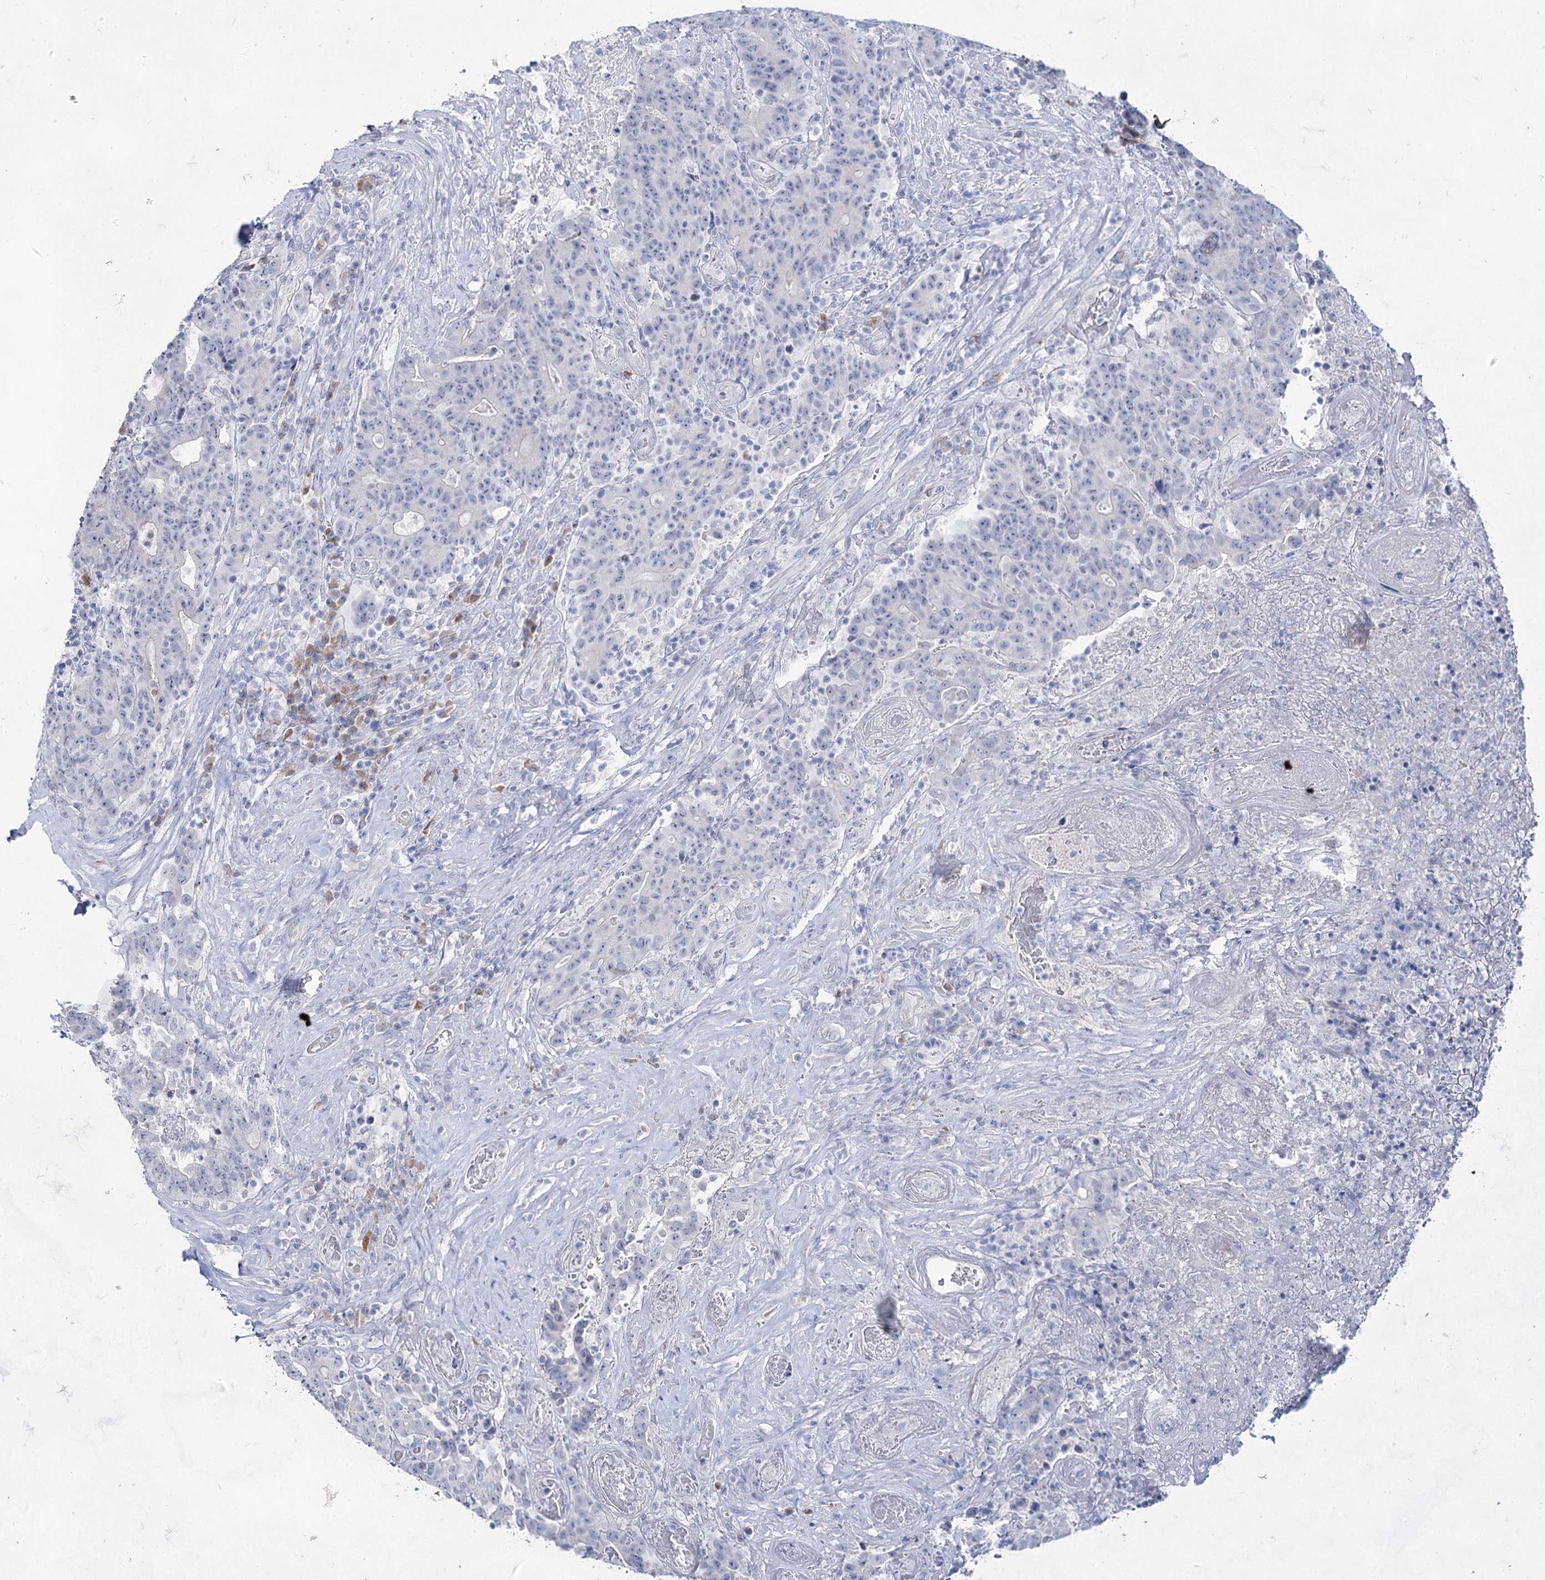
{"staining": {"intensity": "negative", "quantity": "none", "location": "none"}, "tissue": "colorectal cancer", "cell_type": "Tumor cells", "image_type": "cancer", "snomed": [{"axis": "morphology", "description": "Adenocarcinoma, NOS"}, {"axis": "topography", "description": "Colon"}], "caption": "Immunohistochemical staining of human colorectal cancer (adenocarcinoma) displays no significant staining in tumor cells.", "gene": "ACRV1", "patient": {"sex": "female", "age": 75}}